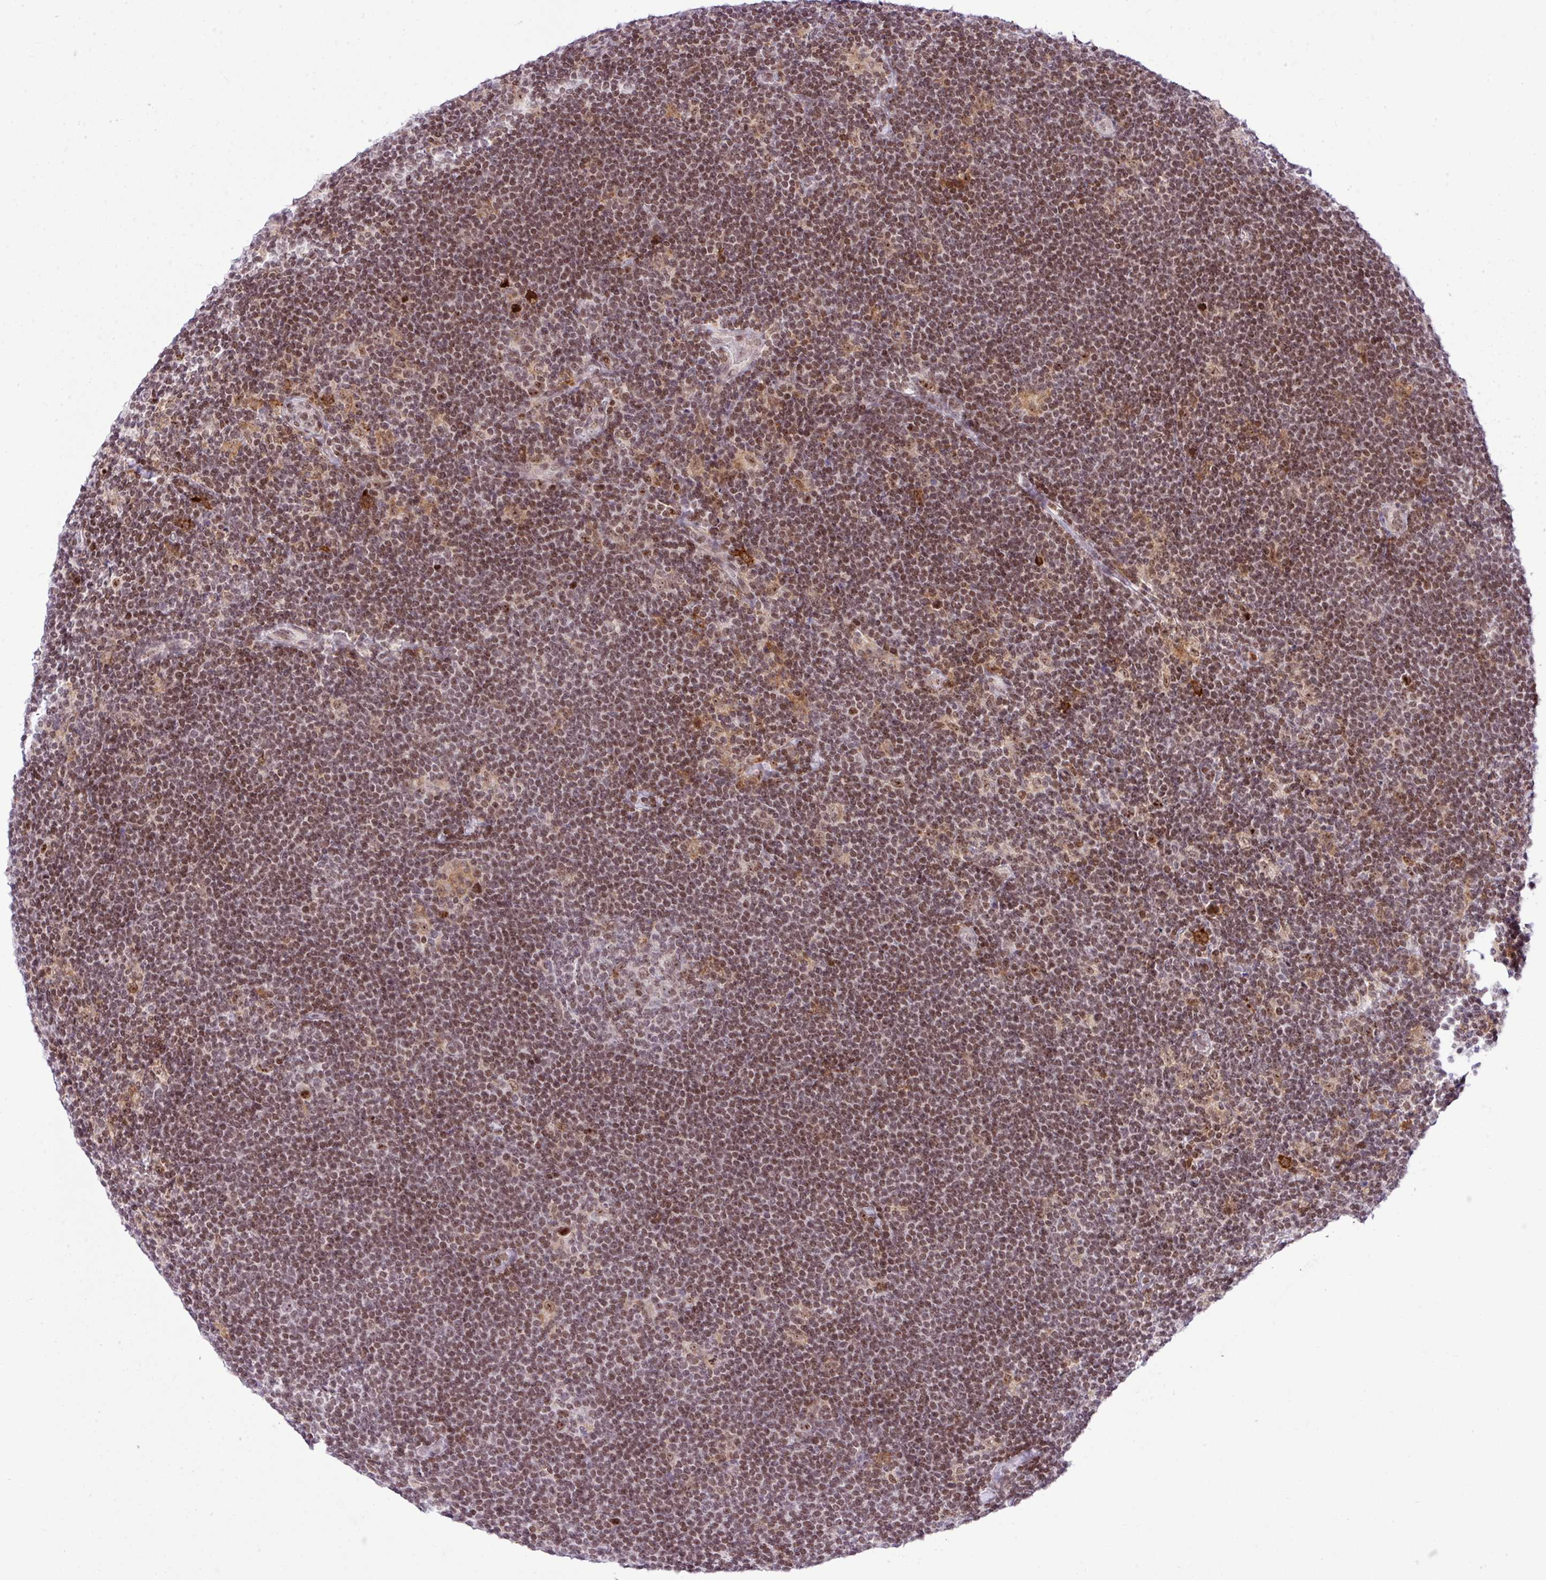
{"staining": {"intensity": "moderate", "quantity": ">75%", "location": "nuclear"}, "tissue": "lymphoma", "cell_type": "Tumor cells", "image_type": "cancer", "snomed": [{"axis": "morphology", "description": "Hodgkin's disease, NOS"}, {"axis": "topography", "description": "Lymph node"}], "caption": "There is medium levels of moderate nuclear expression in tumor cells of Hodgkin's disease, as demonstrated by immunohistochemical staining (brown color).", "gene": "CCDC137", "patient": {"sex": "female", "age": 57}}